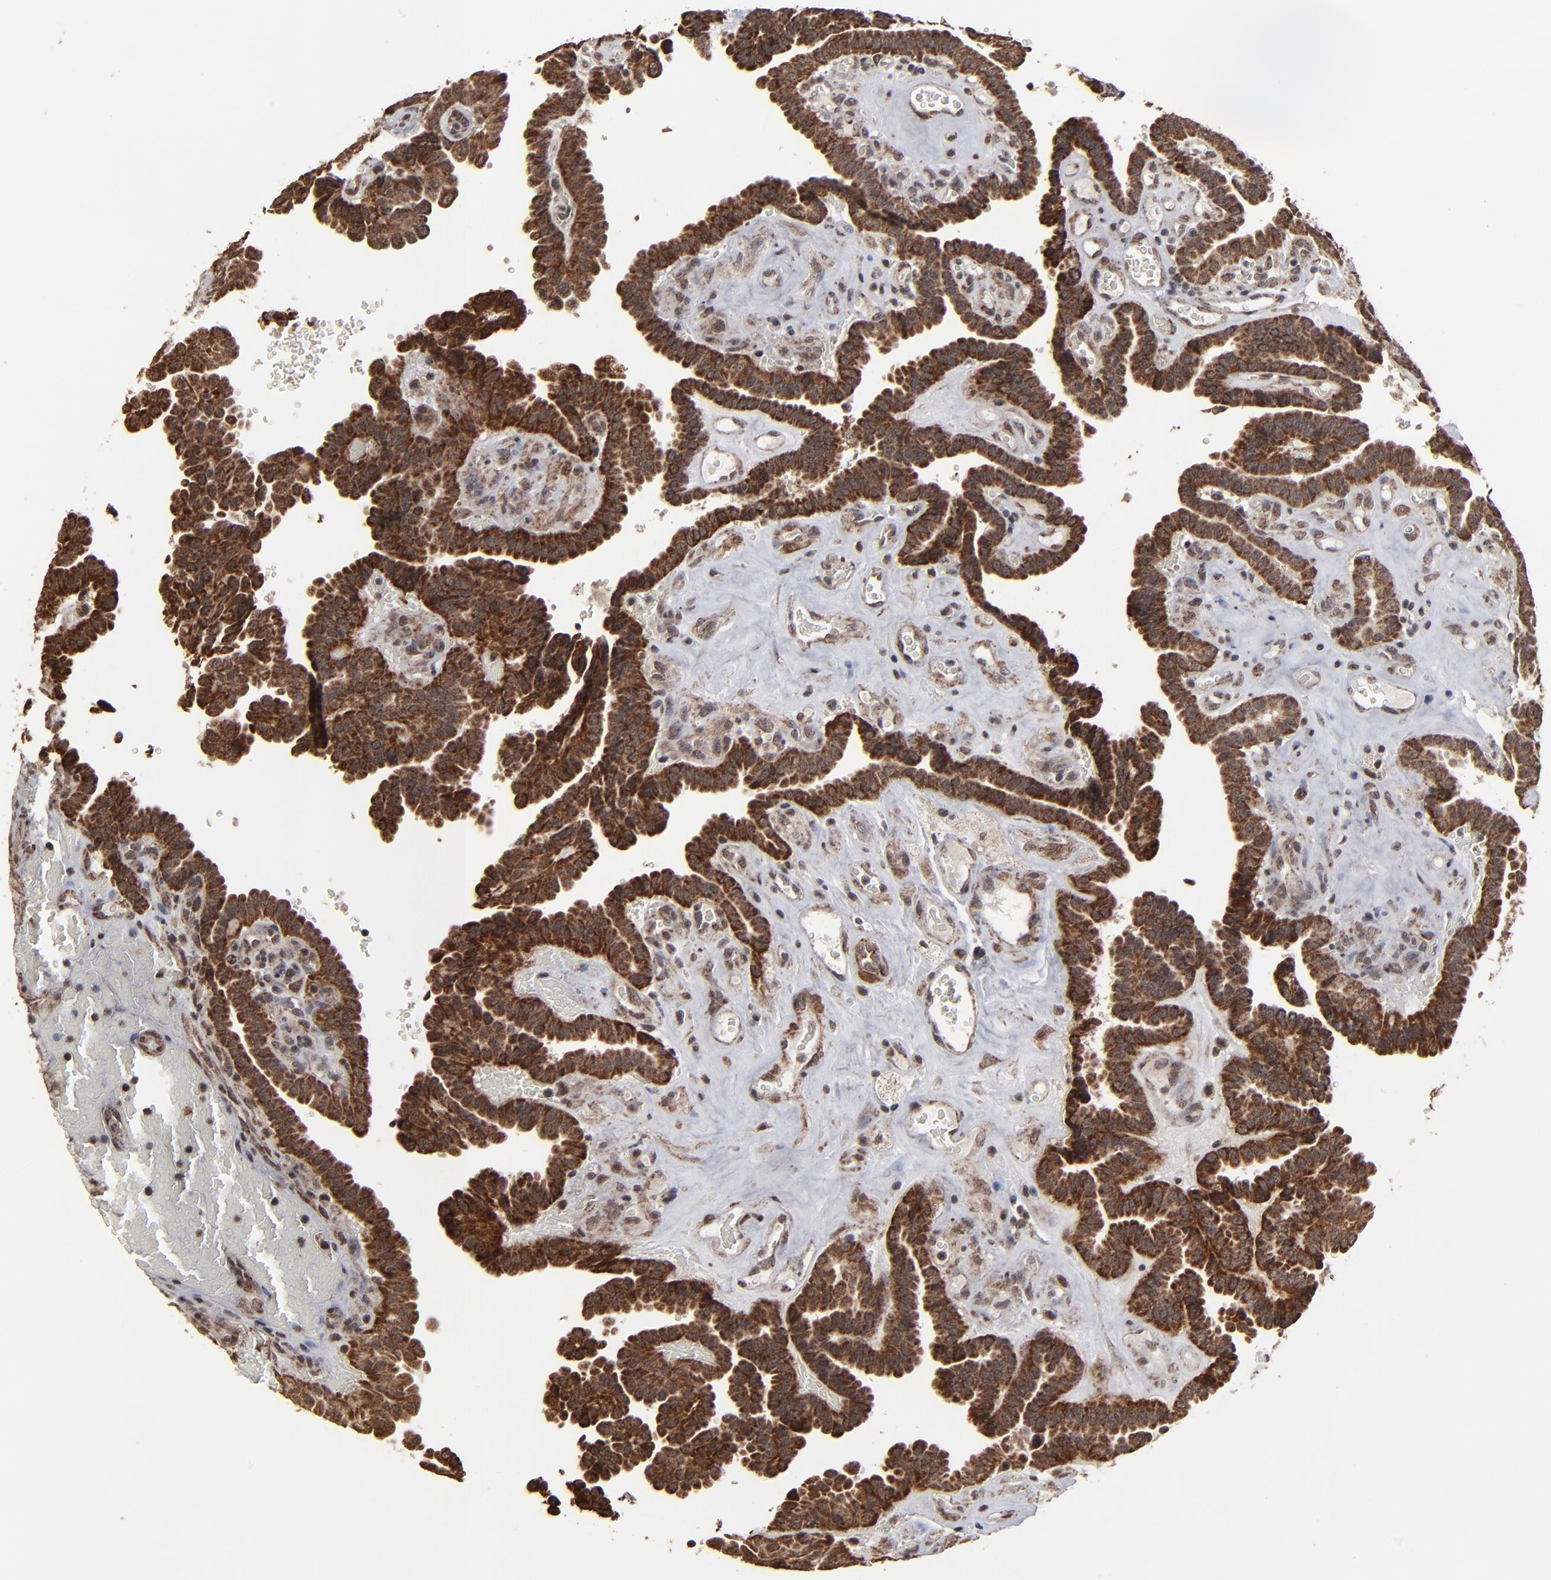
{"staining": {"intensity": "strong", "quantity": ">75%", "location": "cytoplasmic/membranous"}, "tissue": "thyroid cancer", "cell_type": "Tumor cells", "image_type": "cancer", "snomed": [{"axis": "morphology", "description": "Papillary adenocarcinoma, NOS"}, {"axis": "topography", "description": "Thyroid gland"}], "caption": "Protein staining exhibits strong cytoplasmic/membranous staining in approximately >75% of tumor cells in thyroid cancer.", "gene": "BNIP3", "patient": {"sex": "male", "age": 87}}